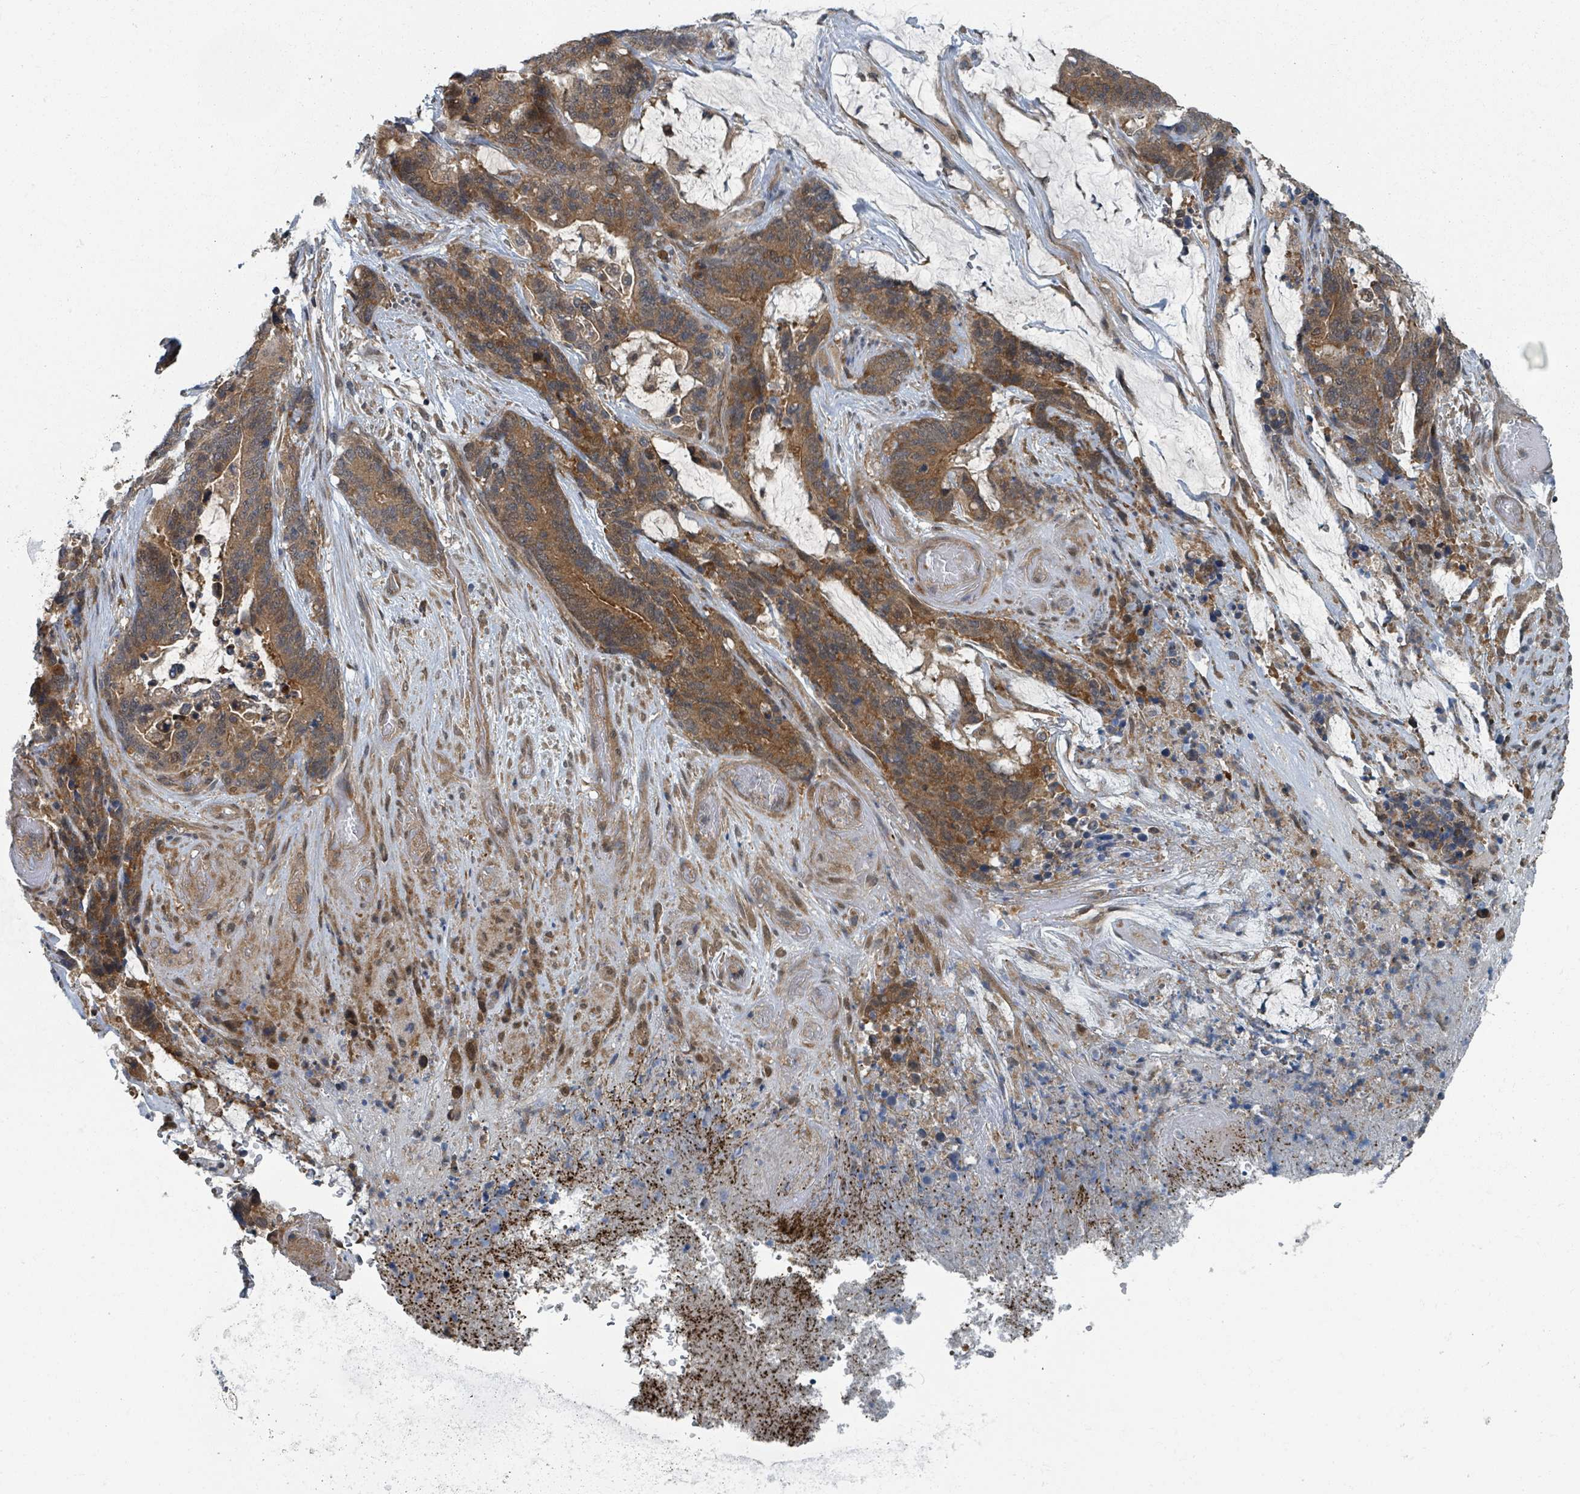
{"staining": {"intensity": "moderate", "quantity": ">75%", "location": "cytoplasmic/membranous"}, "tissue": "stomach cancer", "cell_type": "Tumor cells", "image_type": "cancer", "snomed": [{"axis": "morphology", "description": "Normal tissue, NOS"}, {"axis": "morphology", "description": "Adenocarcinoma, NOS"}, {"axis": "topography", "description": "Stomach"}], "caption": "Protein staining shows moderate cytoplasmic/membranous staining in approximately >75% of tumor cells in stomach cancer.", "gene": "GOLGA7", "patient": {"sex": "female", "age": 64}}